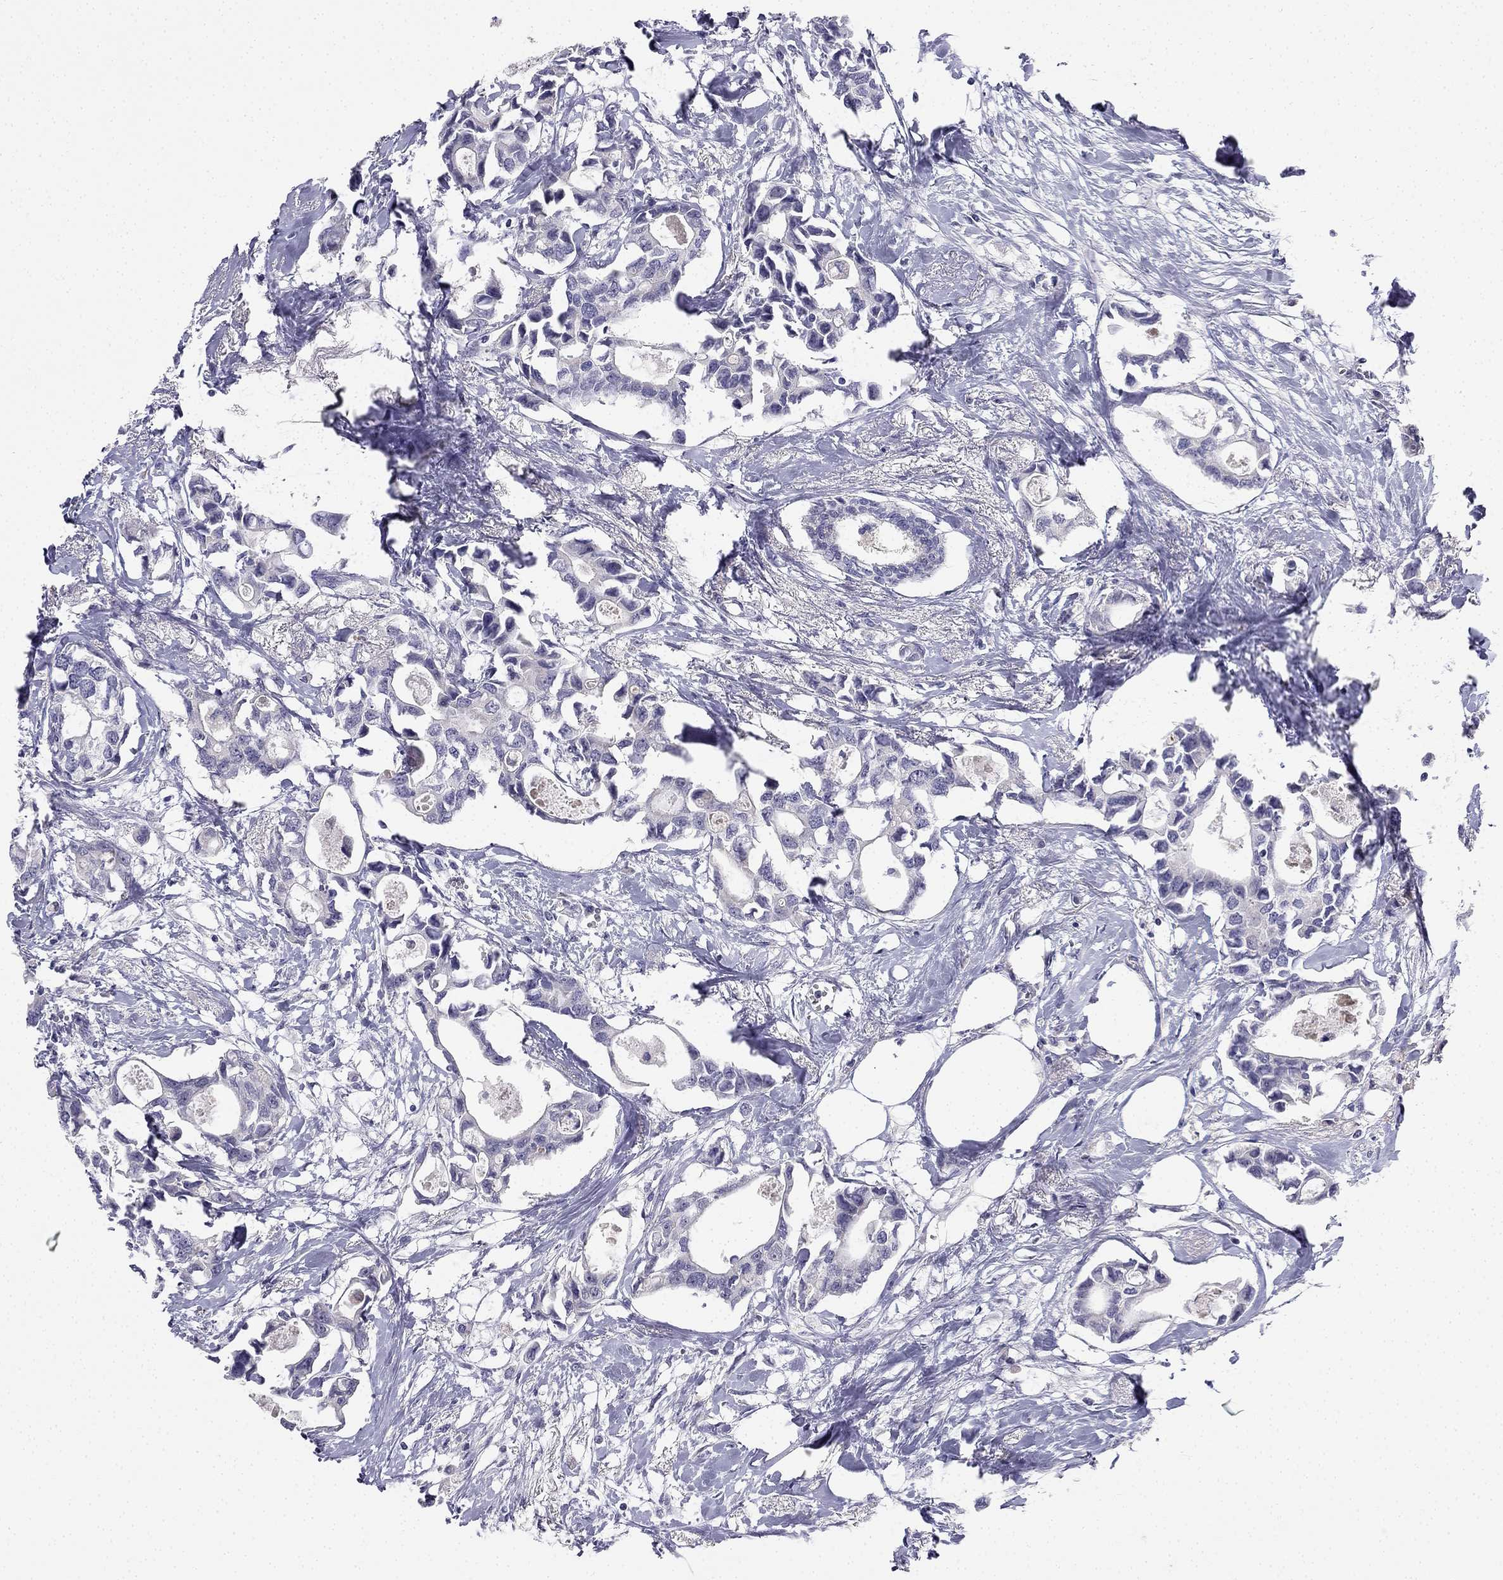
{"staining": {"intensity": "negative", "quantity": "none", "location": "none"}, "tissue": "breast cancer", "cell_type": "Tumor cells", "image_type": "cancer", "snomed": [{"axis": "morphology", "description": "Duct carcinoma"}, {"axis": "topography", "description": "Breast"}], "caption": "High magnification brightfield microscopy of invasive ductal carcinoma (breast) stained with DAB (3,3'-diaminobenzidine) (brown) and counterstained with hematoxylin (blue): tumor cells show no significant staining.", "gene": "C16orf89", "patient": {"sex": "female", "age": 83}}